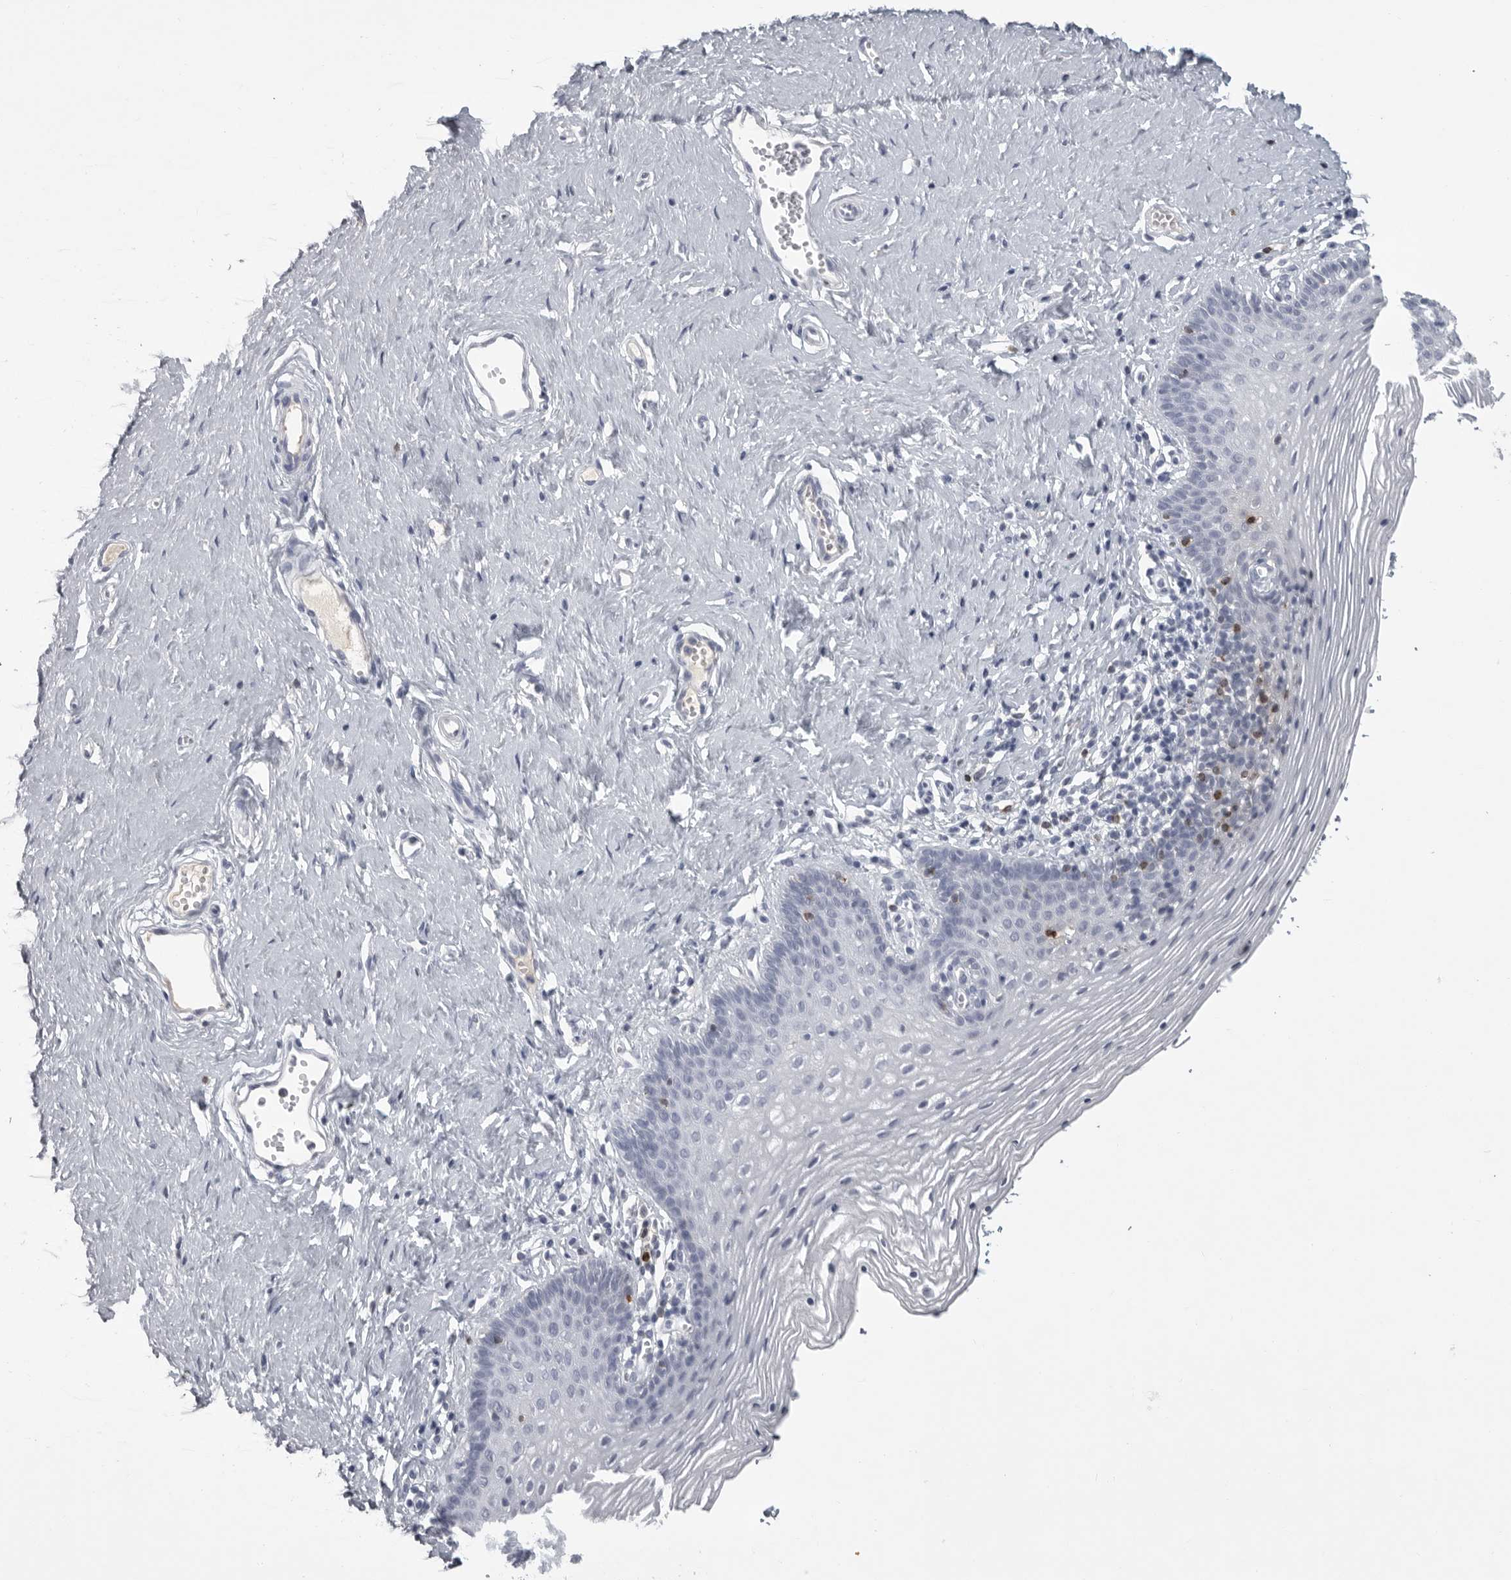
{"staining": {"intensity": "negative", "quantity": "none", "location": "none"}, "tissue": "vagina", "cell_type": "Squamous epithelial cells", "image_type": "normal", "snomed": [{"axis": "morphology", "description": "Normal tissue, NOS"}, {"axis": "topography", "description": "Vagina"}], "caption": "An IHC image of unremarkable vagina is shown. There is no staining in squamous epithelial cells of vagina. (DAB immunohistochemistry (IHC), high magnification).", "gene": "GNLY", "patient": {"sex": "female", "age": 32}}